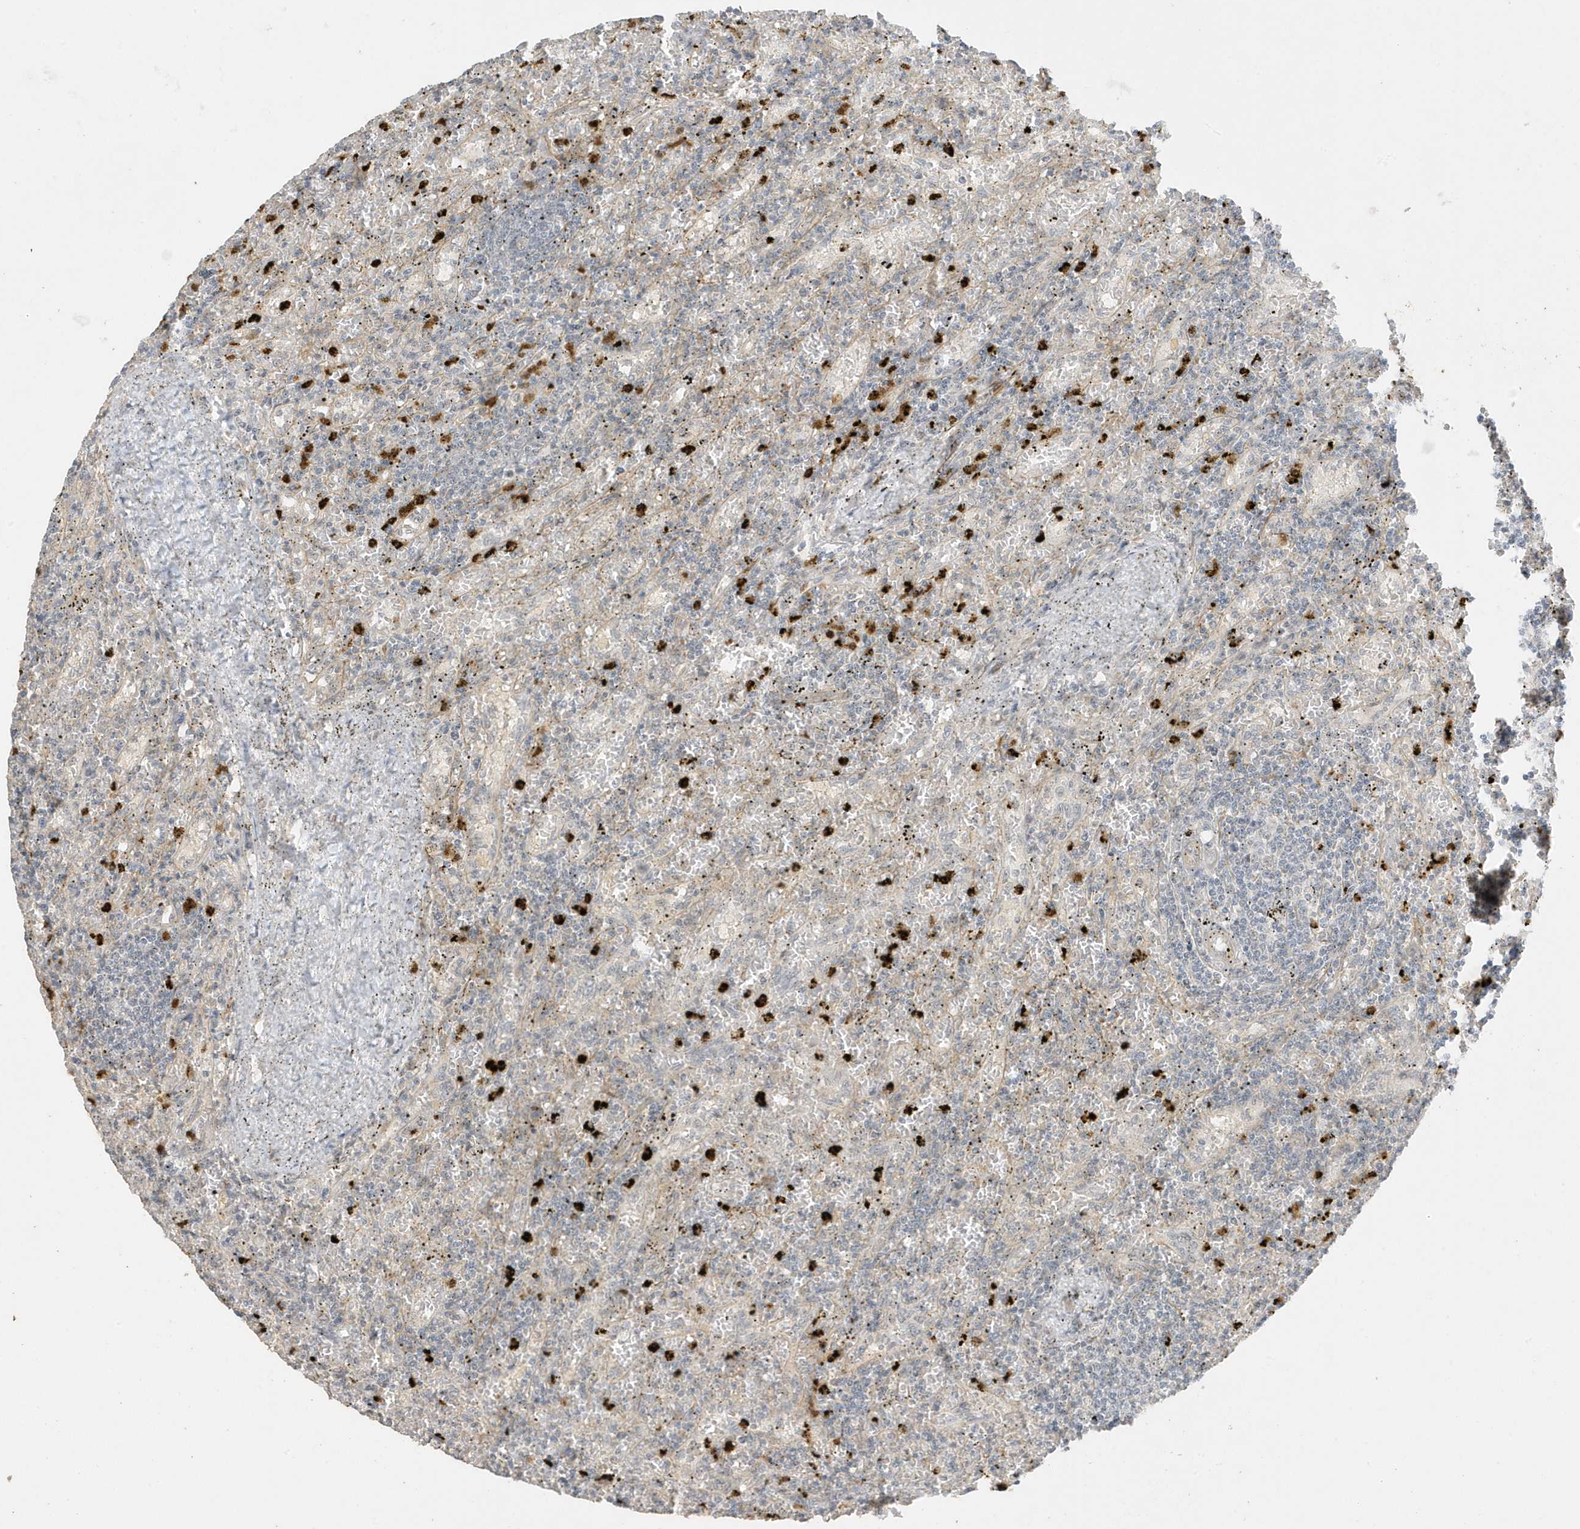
{"staining": {"intensity": "negative", "quantity": "none", "location": "none"}, "tissue": "lymphoma", "cell_type": "Tumor cells", "image_type": "cancer", "snomed": [{"axis": "morphology", "description": "Malignant lymphoma, non-Hodgkin's type, Low grade"}, {"axis": "topography", "description": "Spleen"}], "caption": "DAB (3,3'-diaminobenzidine) immunohistochemical staining of malignant lymphoma, non-Hodgkin's type (low-grade) shows no significant expression in tumor cells.", "gene": "DDX18", "patient": {"sex": "male", "age": 76}}